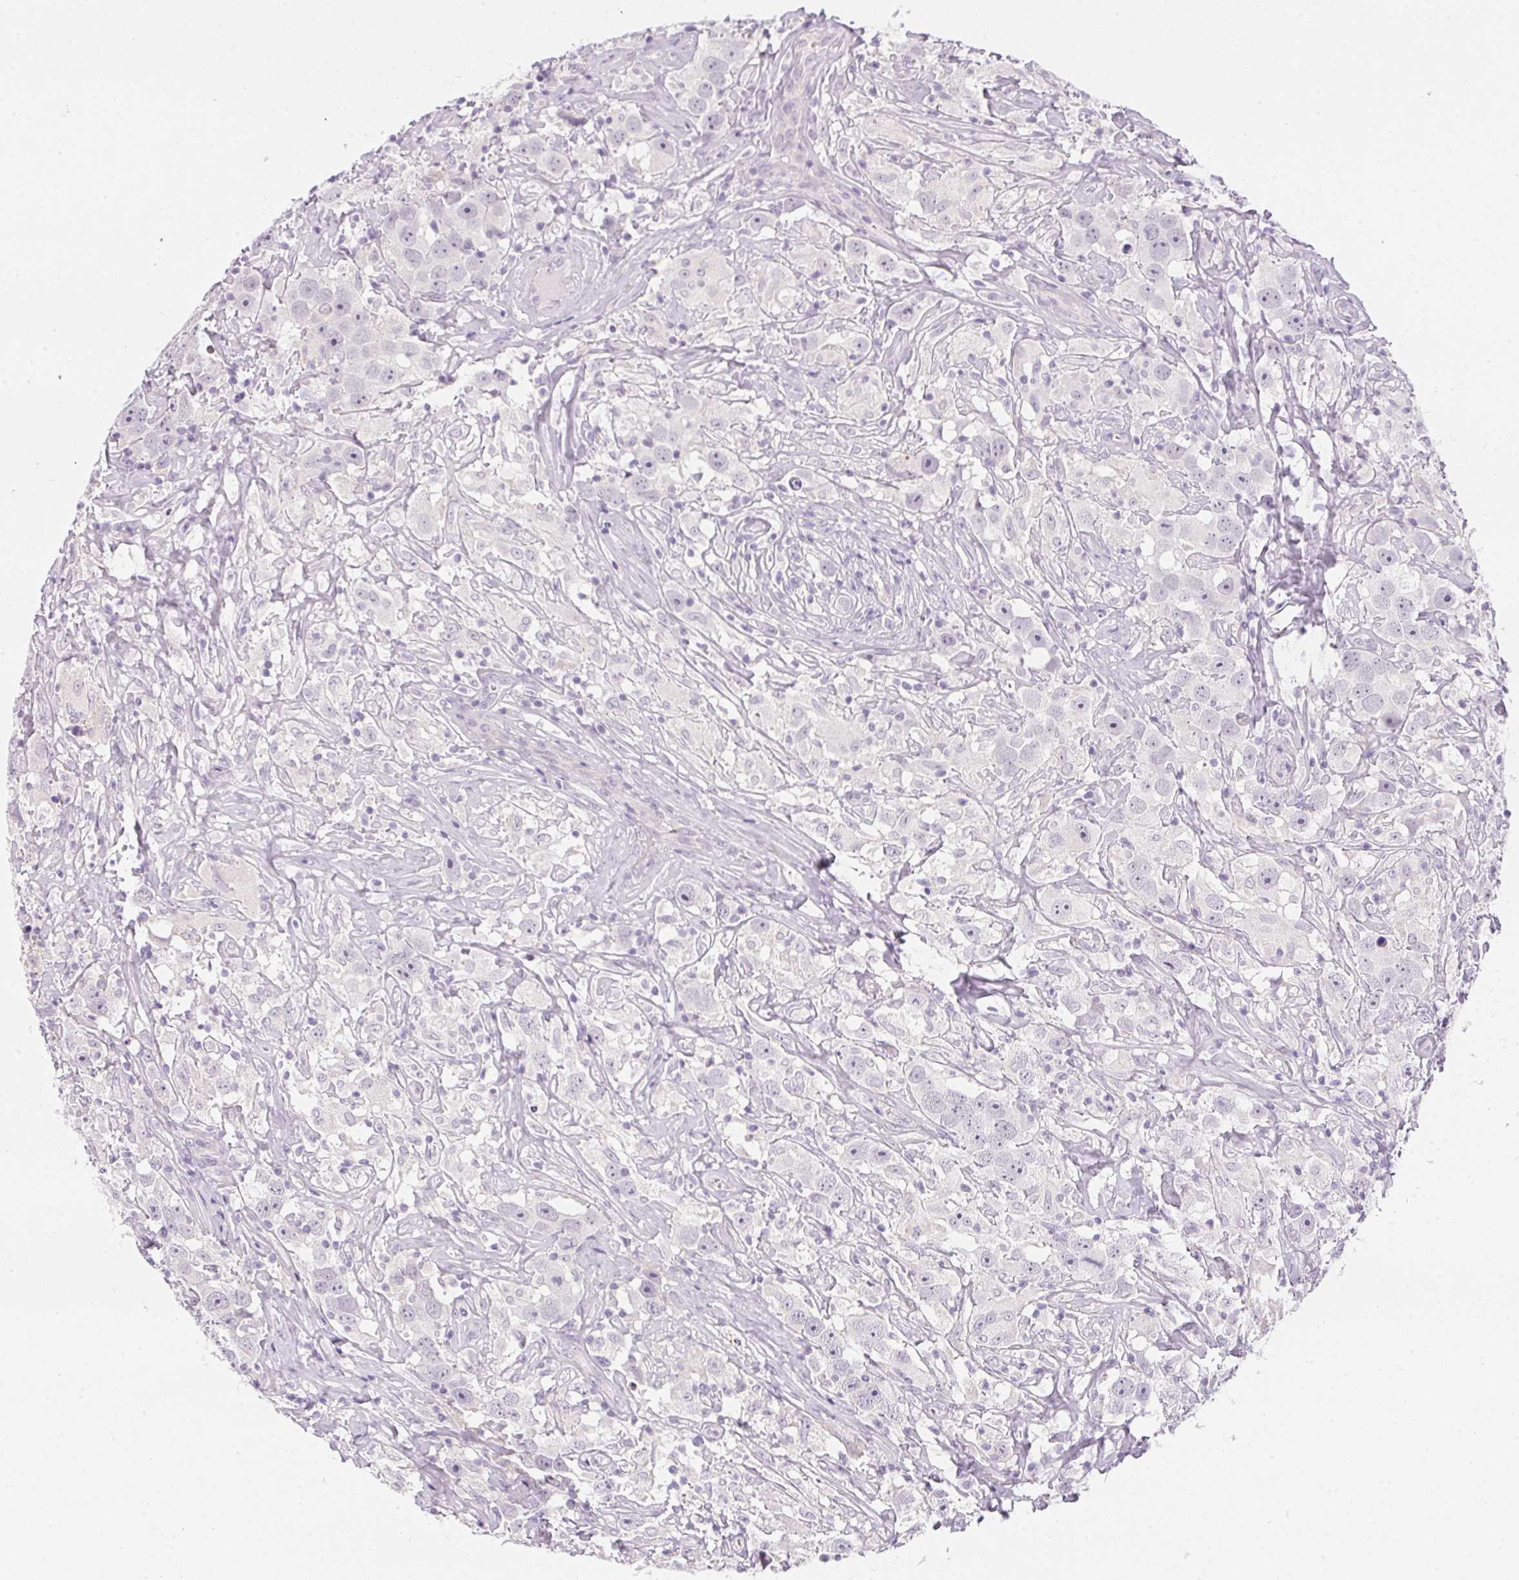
{"staining": {"intensity": "negative", "quantity": "none", "location": "none"}, "tissue": "testis cancer", "cell_type": "Tumor cells", "image_type": "cancer", "snomed": [{"axis": "morphology", "description": "Seminoma, NOS"}, {"axis": "topography", "description": "Testis"}], "caption": "Immunohistochemical staining of human seminoma (testis) demonstrates no significant expression in tumor cells. Nuclei are stained in blue.", "gene": "GSDMC", "patient": {"sex": "male", "age": 49}}